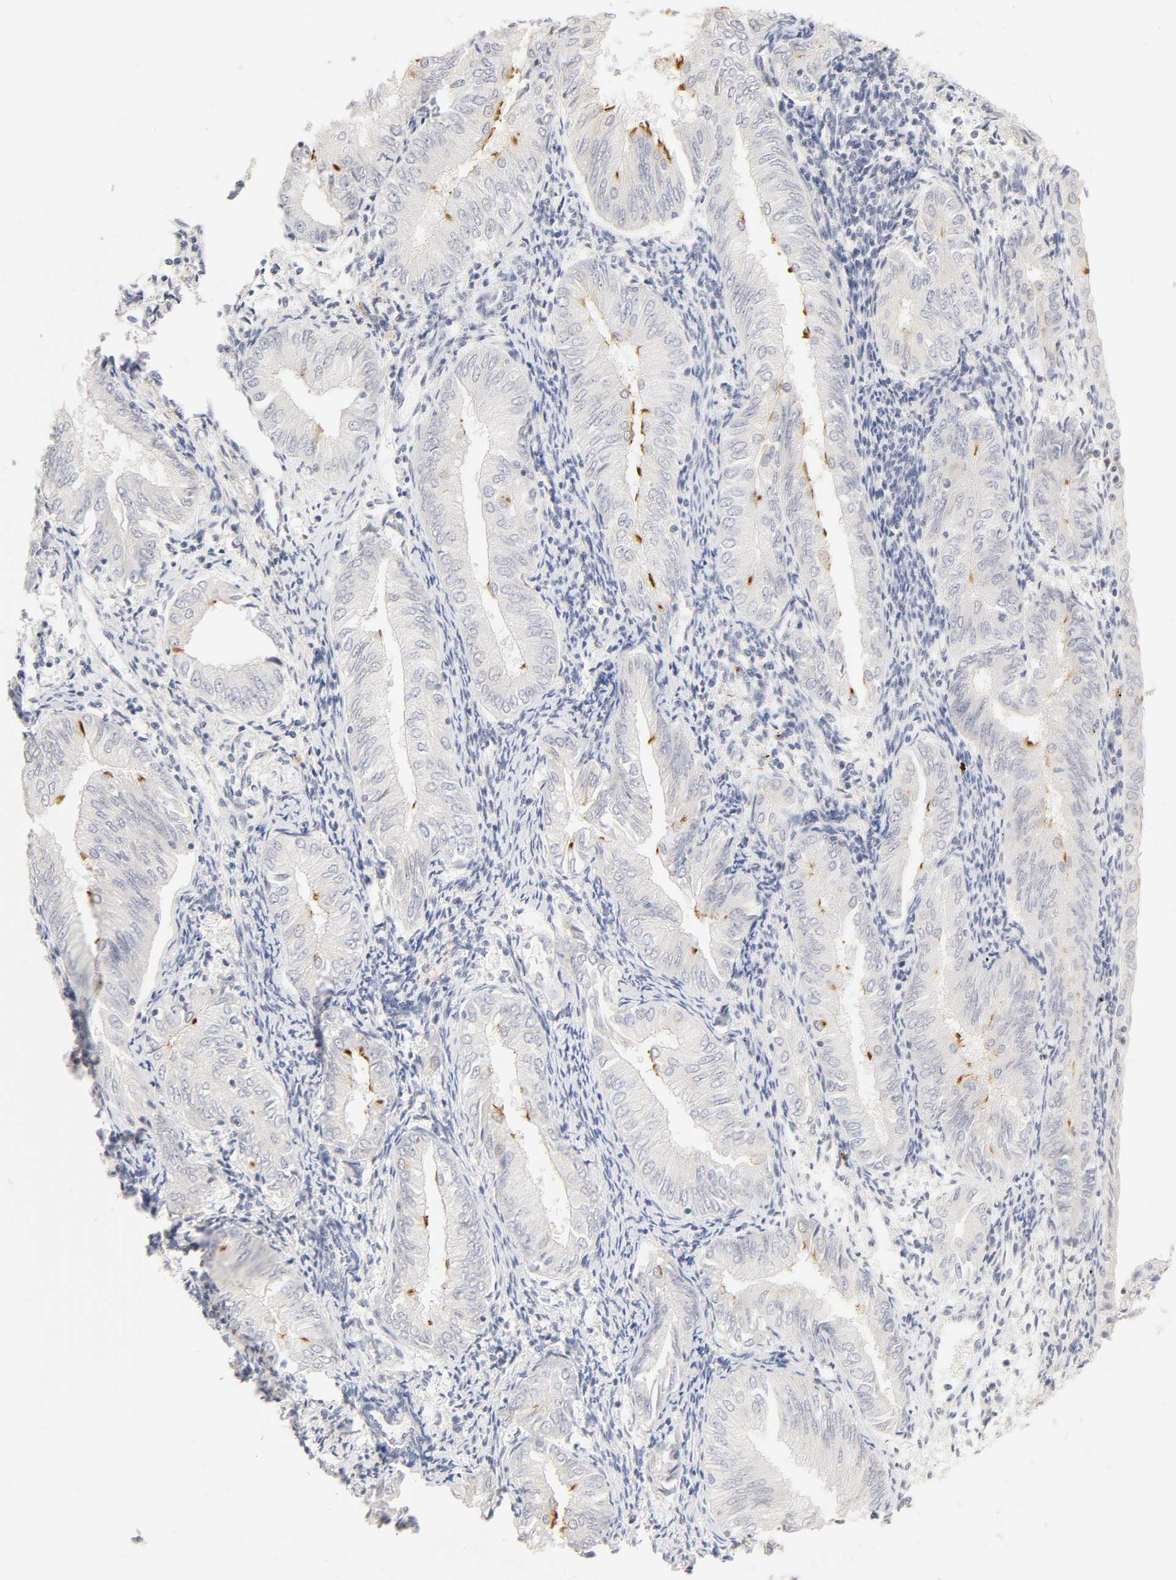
{"staining": {"intensity": "negative", "quantity": "none", "location": "none"}, "tissue": "endometrial cancer", "cell_type": "Tumor cells", "image_type": "cancer", "snomed": [{"axis": "morphology", "description": "Adenocarcinoma, NOS"}, {"axis": "topography", "description": "Endometrium"}], "caption": "Immunohistochemistry (IHC) of endometrial adenocarcinoma exhibits no expression in tumor cells.", "gene": "CYP4B1", "patient": {"sex": "female", "age": 53}}